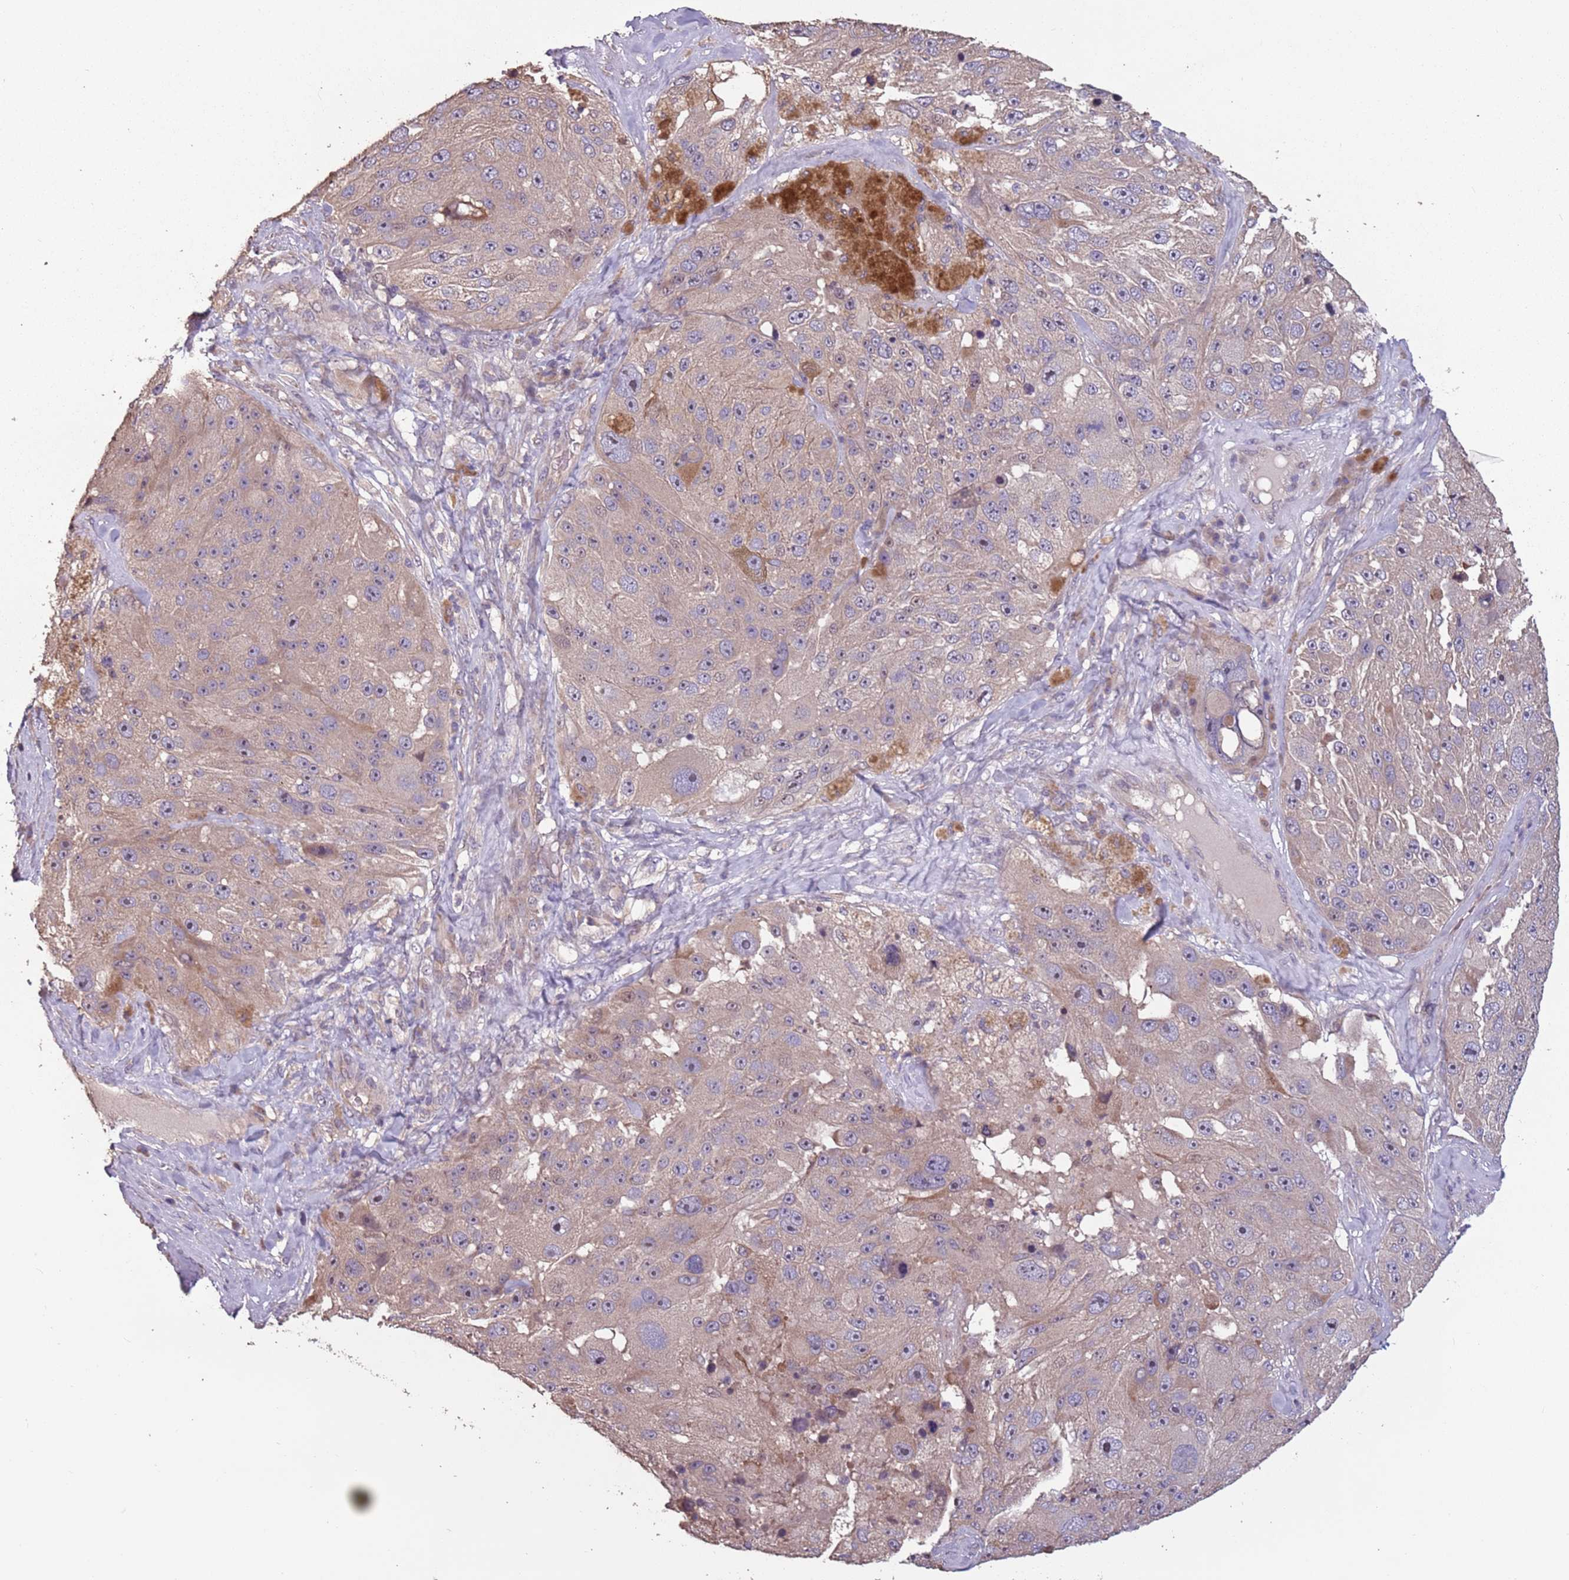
{"staining": {"intensity": "weak", "quantity": "25%-75%", "location": "cytoplasmic/membranous"}, "tissue": "melanoma", "cell_type": "Tumor cells", "image_type": "cancer", "snomed": [{"axis": "morphology", "description": "Malignant melanoma, Metastatic site"}, {"axis": "topography", "description": "Lymph node"}], "caption": "A brown stain shows weak cytoplasmic/membranous staining of a protein in melanoma tumor cells.", "gene": "MBD3L1", "patient": {"sex": "male", "age": 62}}